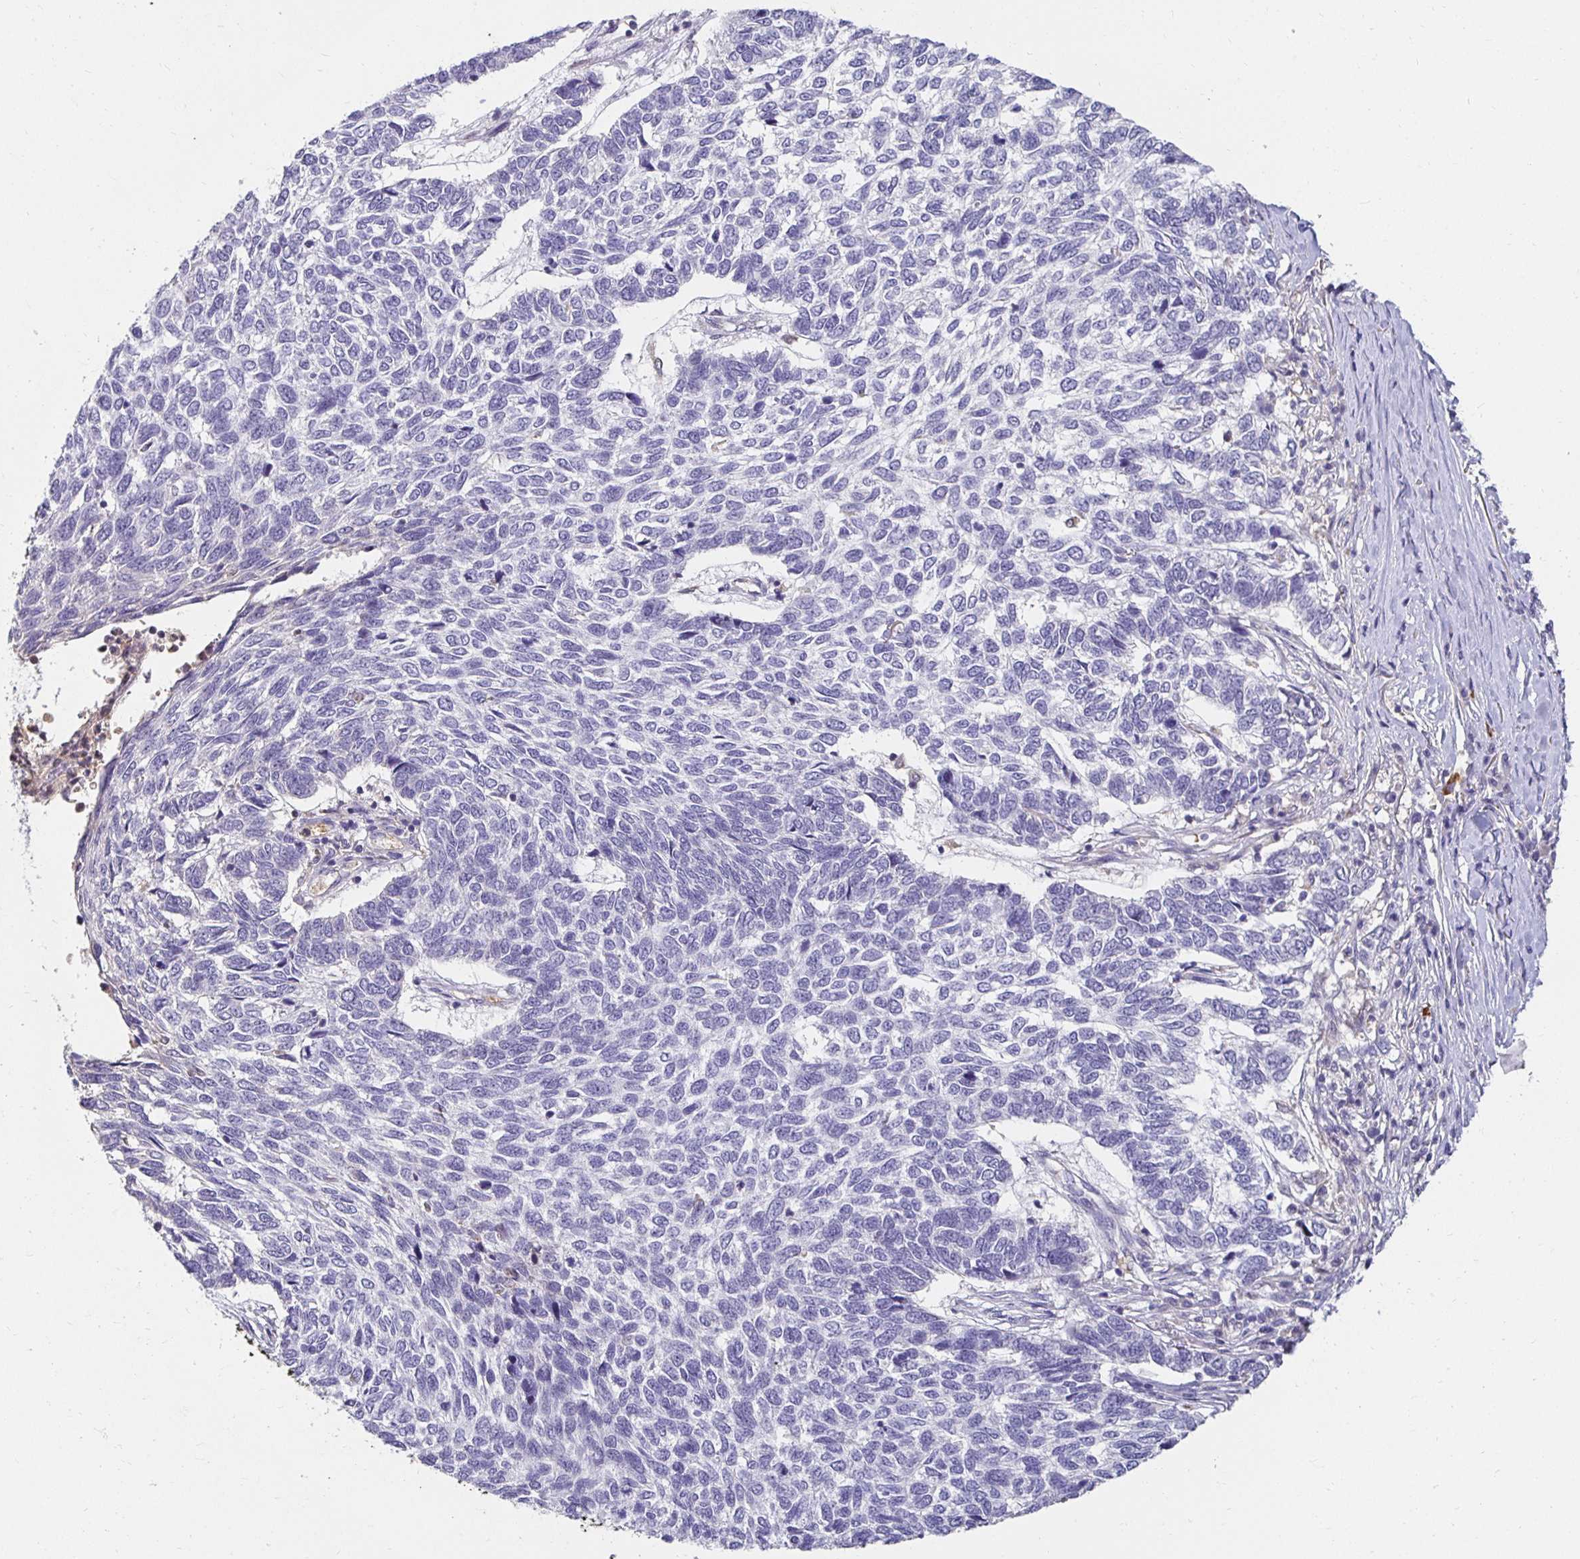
{"staining": {"intensity": "negative", "quantity": "none", "location": "none"}, "tissue": "skin cancer", "cell_type": "Tumor cells", "image_type": "cancer", "snomed": [{"axis": "morphology", "description": "Basal cell carcinoma"}, {"axis": "topography", "description": "Skin"}], "caption": "There is no significant positivity in tumor cells of skin cancer (basal cell carcinoma).", "gene": "GK2", "patient": {"sex": "female", "age": 65}}